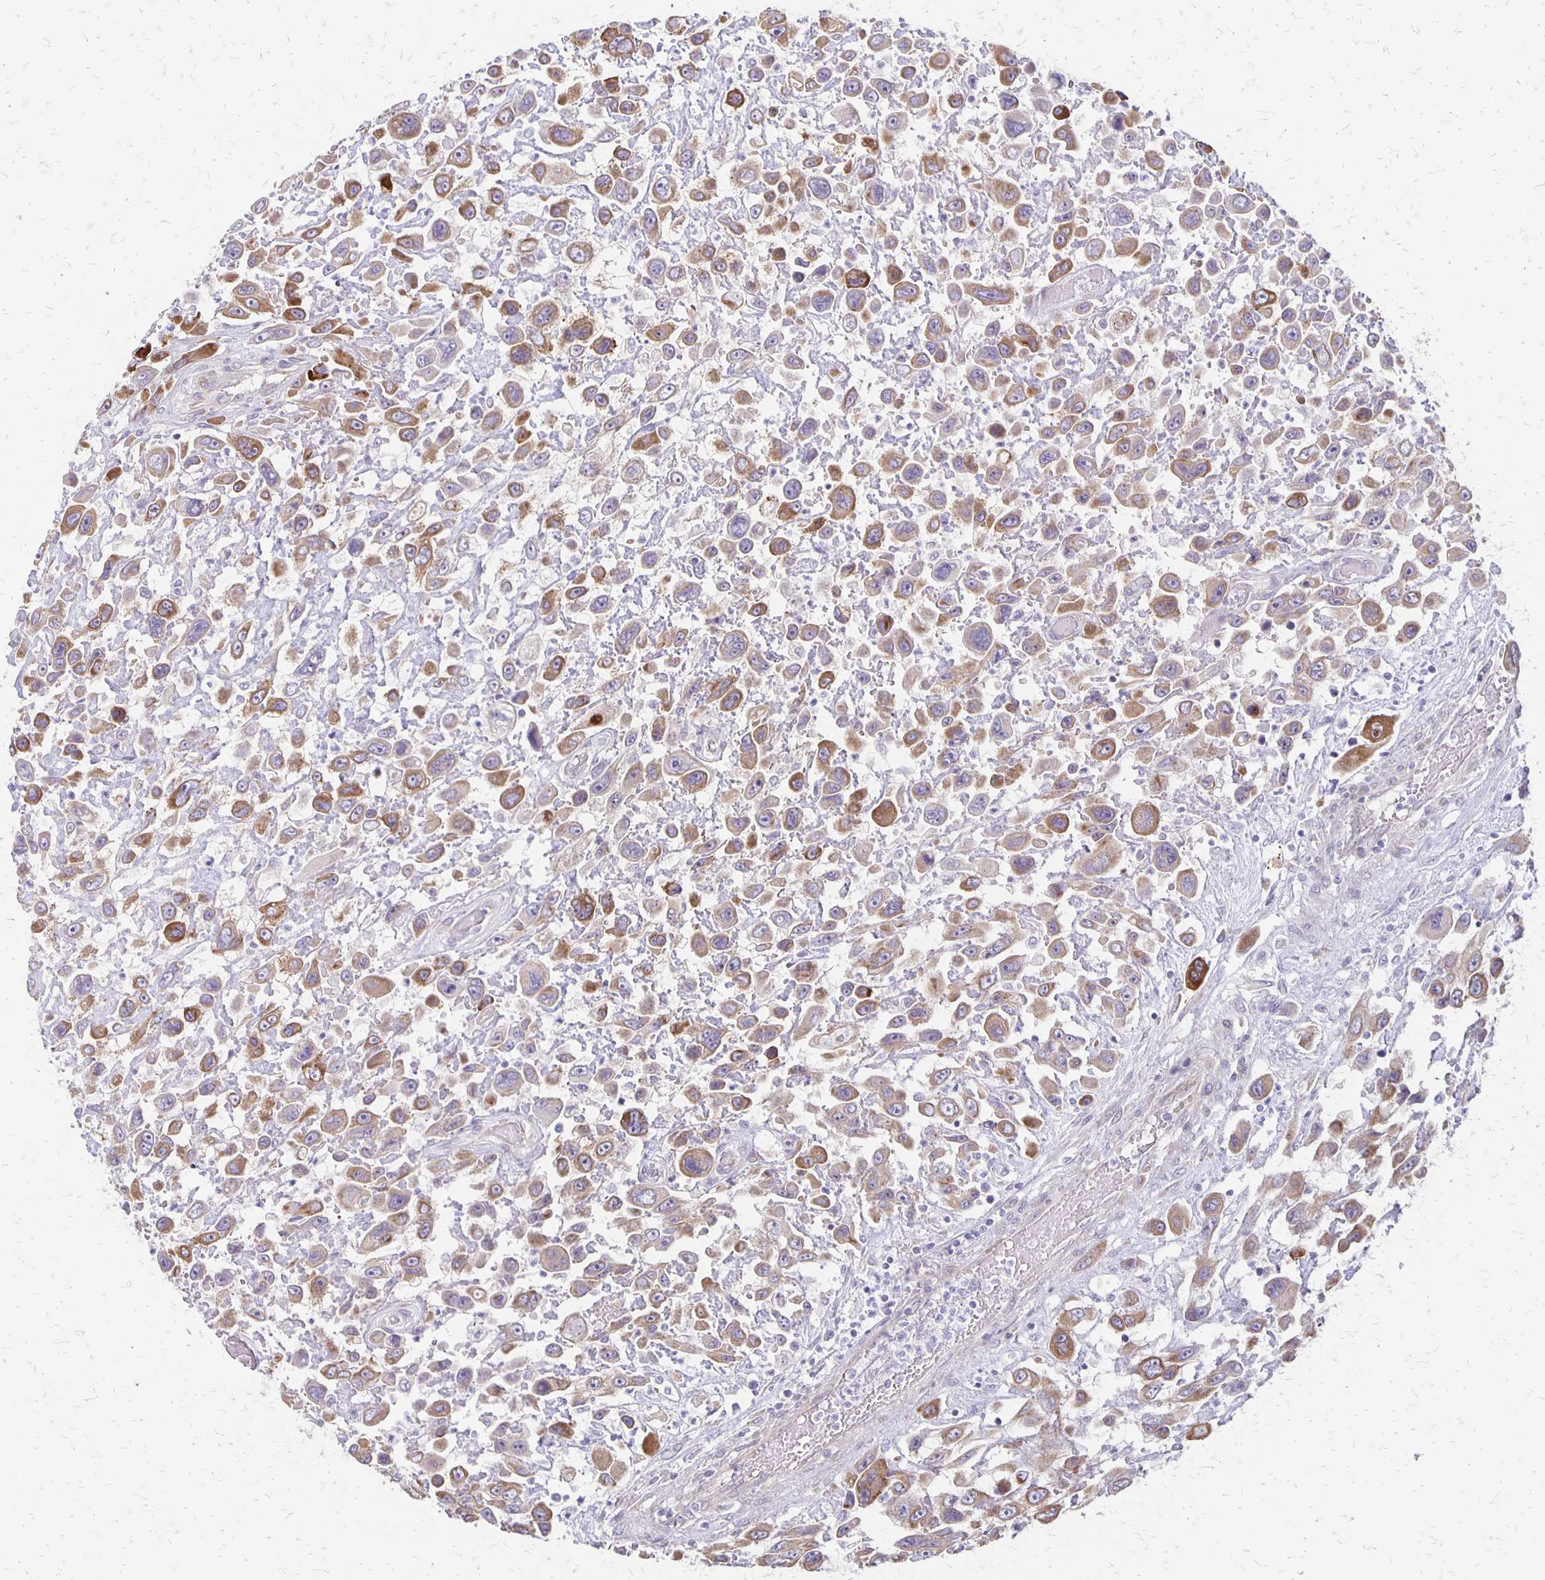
{"staining": {"intensity": "moderate", "quantity": ">75%", "location": "cytoplasmic/membranous"}, "tissue": "urothelial cancer", "cell_type": "Tumor cells", "image_type": "cancer", "snomed": [{"axis": "morphology", "description": "Urothelial carcinoma, High grade"}, {"axis": "topography", "description": "Urinary bladder"}], "caption": "This image exhibits immunohistochemistry (IHC) staining of urothelial carcinoma (high-grade), with medium moderate cytoplasmic/membranous positivity in about >75% of tumor cells.", "gene": "HOMER1", "patient": {"sex": "male", "age": 53}}